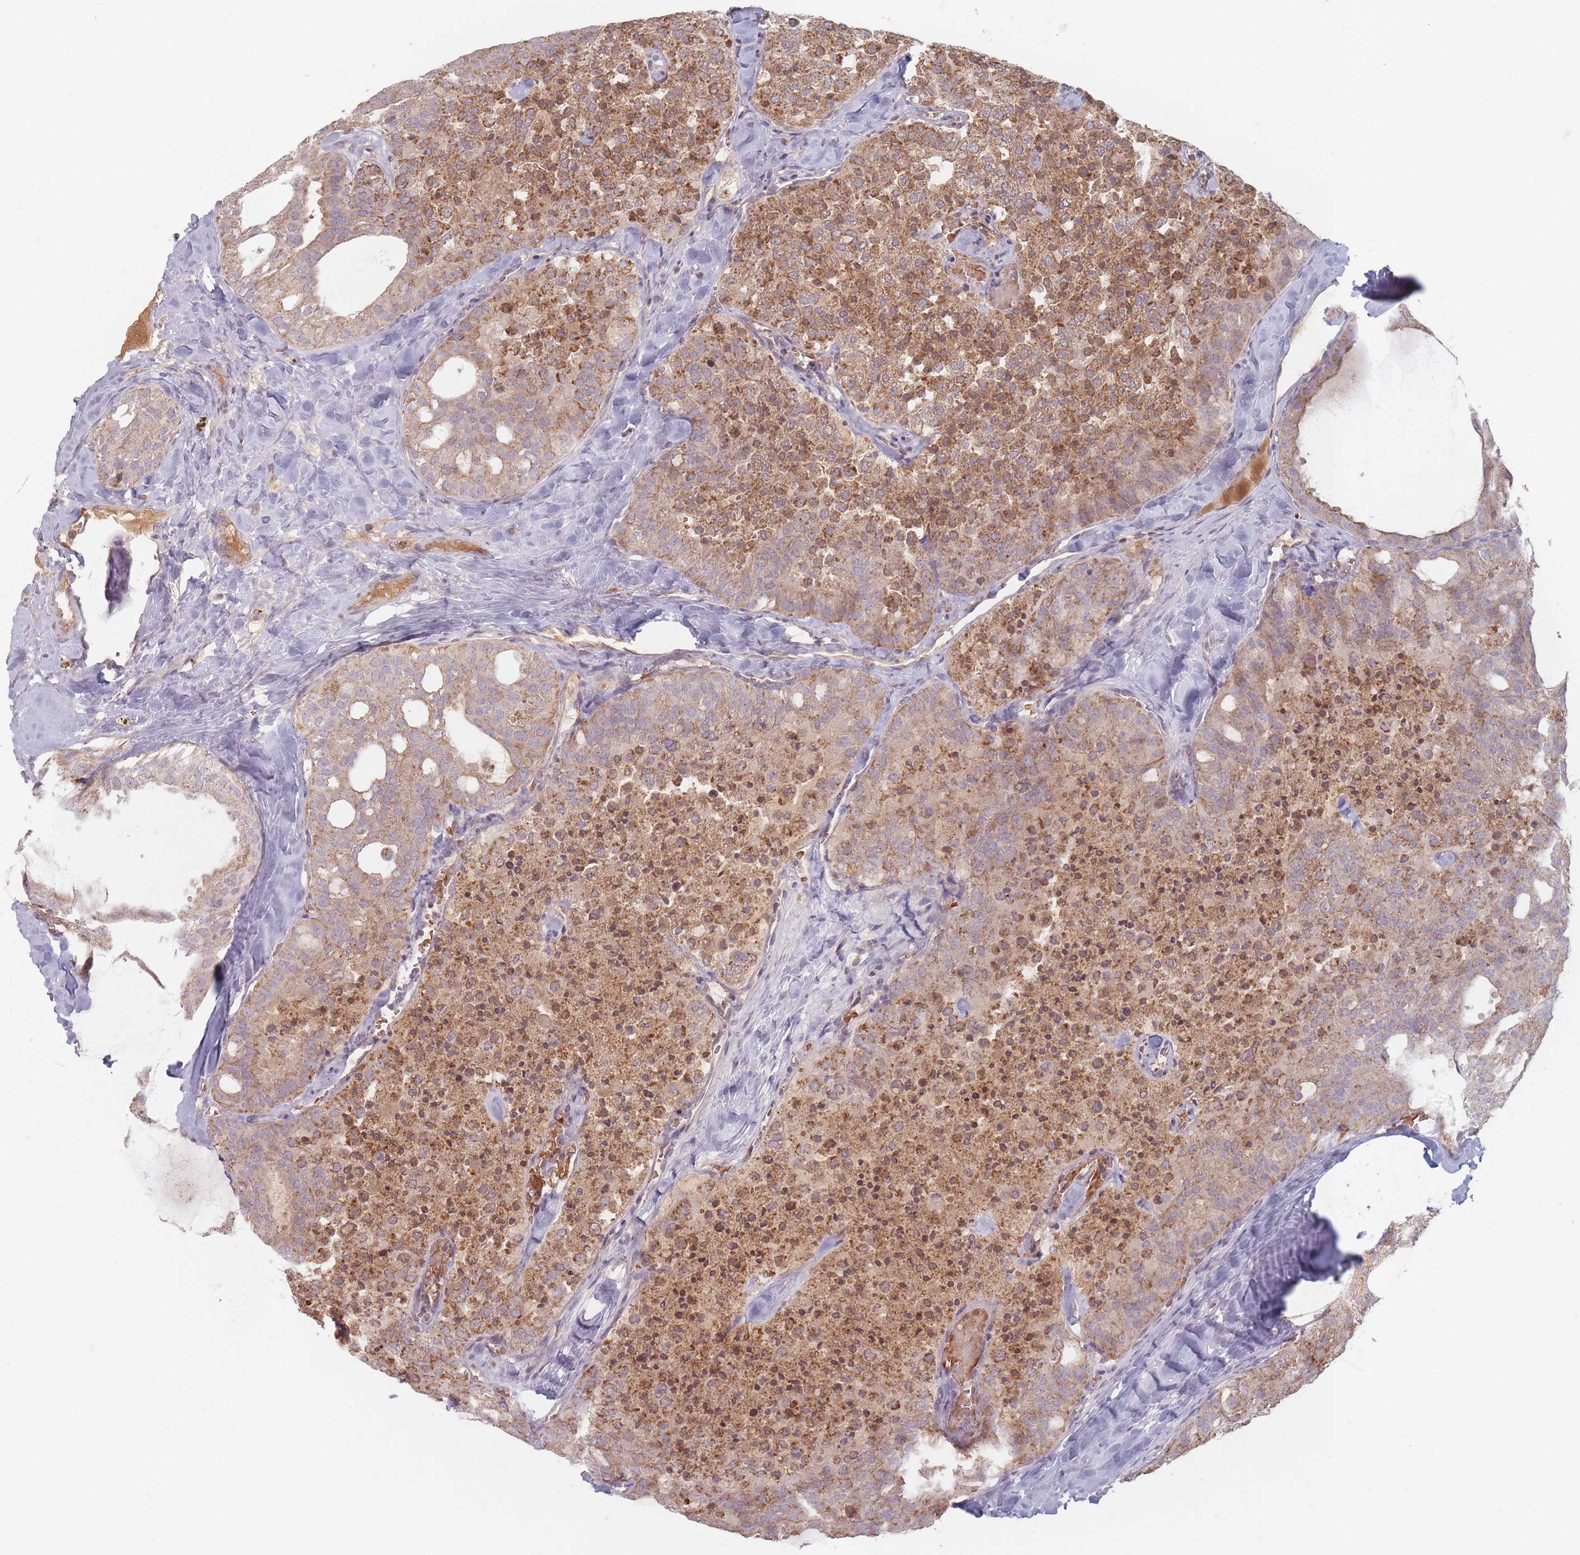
{"staining": {"intensity": "moderate", "quantity": ">75%", "location": "cytoplasmic/membranous"}, "tissue": "thyroid cancer", "cell_type": "Tumor cells", "image_type": "cancer", "snomed": [{"axis": "morphology", "description": "Follicular adenoma carcinoma, NOS"}, {"axis": "topography", "description": "Thyroid gland"}], "caption": "The immunohistochemical stain highlights moderate cytoplasmic/membranous positivity in tumor cells of thyroid cancer (follicular adenoma carcinoma) tissue. (IHC, brightfield microscopy, high magnification).", "gene": "OR2M4", "patient": {"sex": "male", "age": 75}}